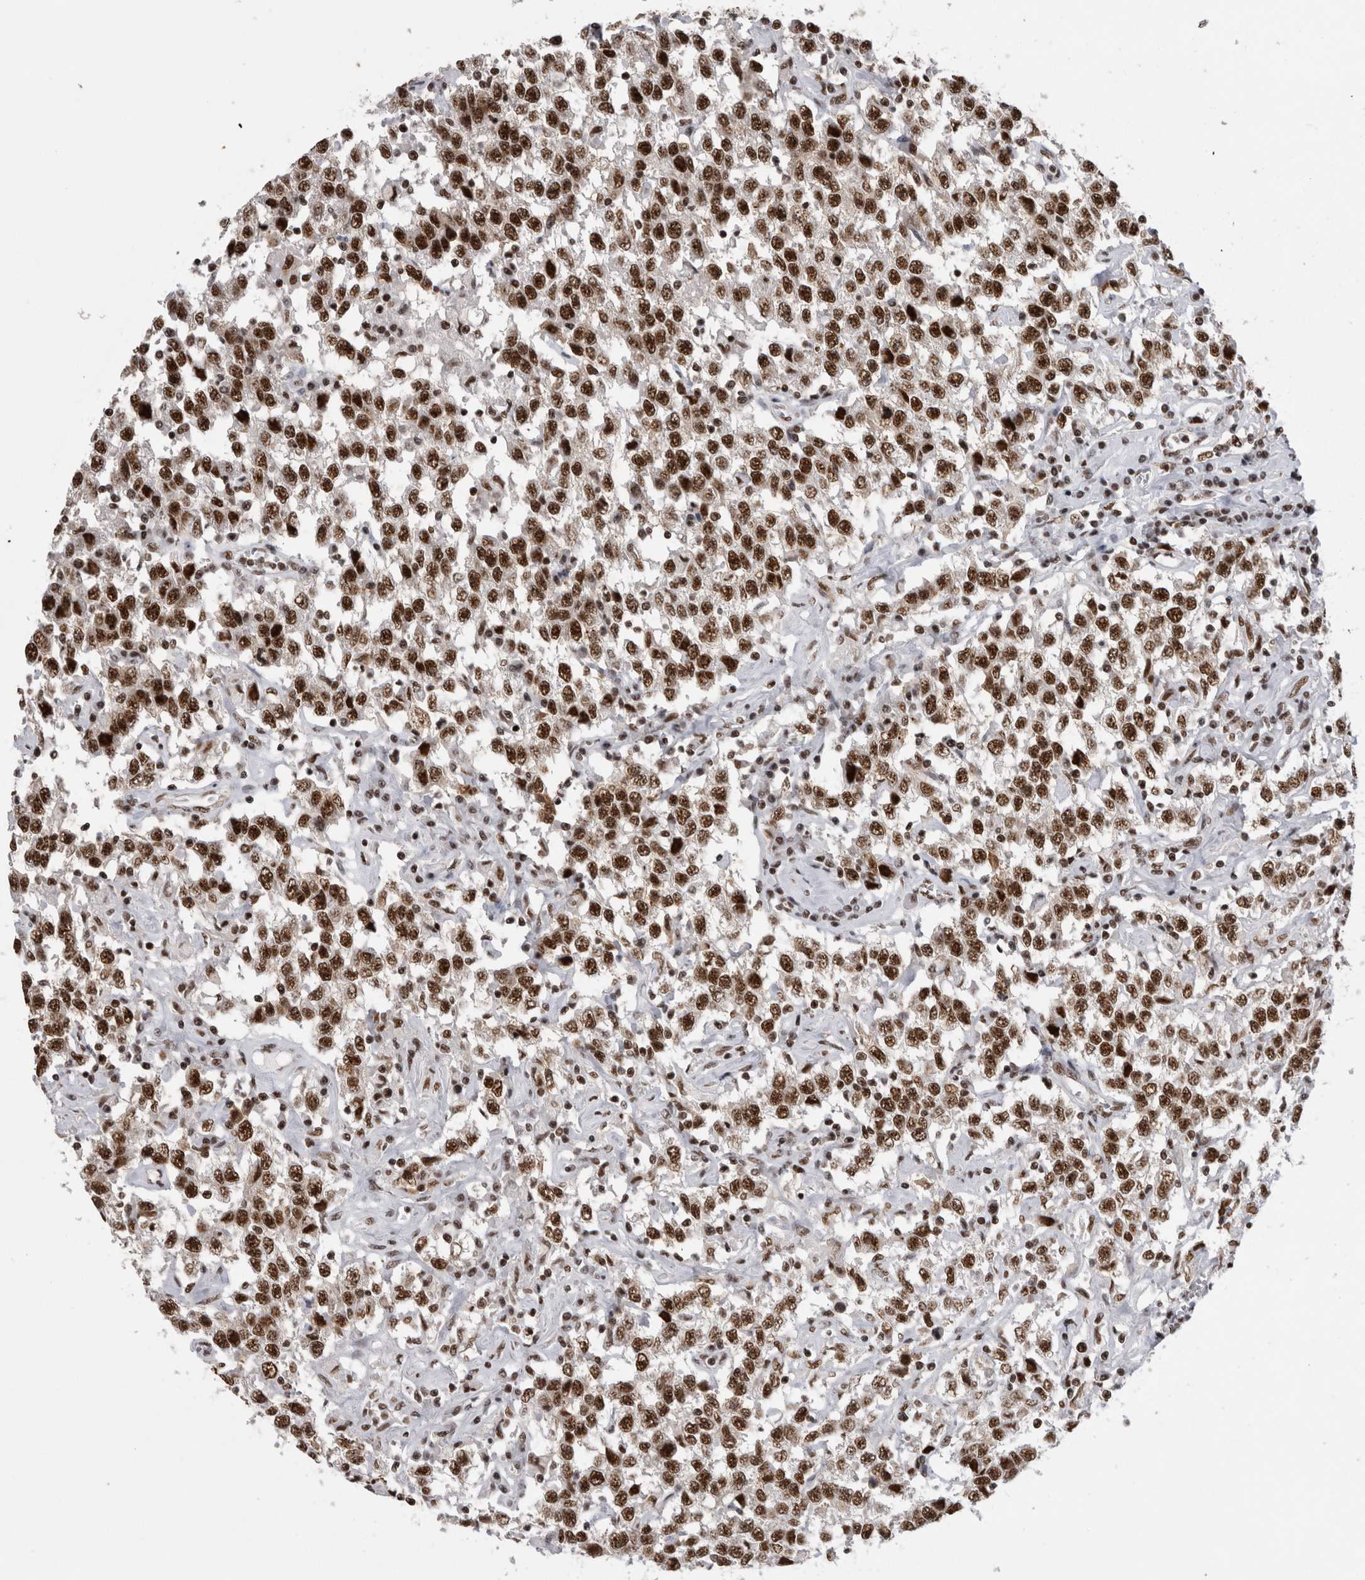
{"staining": {"intensity": "strong", "quantity": ">75%", "location": "nuclear"}, "tissue": "testis cancer", "cell_type": "Tumor cells", "image_type": "cancer", "snomed": [{"axis": "morphology", "description": "Seminoma, NOS"}, {"axis": "topography", "description": "Testis"}], "caption": "Protein staining exhibits strong nuclear positivity in about >75% of tumor cells in testis cancer (seminoma).", "gene": "CDK11A", "patient": {"sex": "male", "age": 41}}